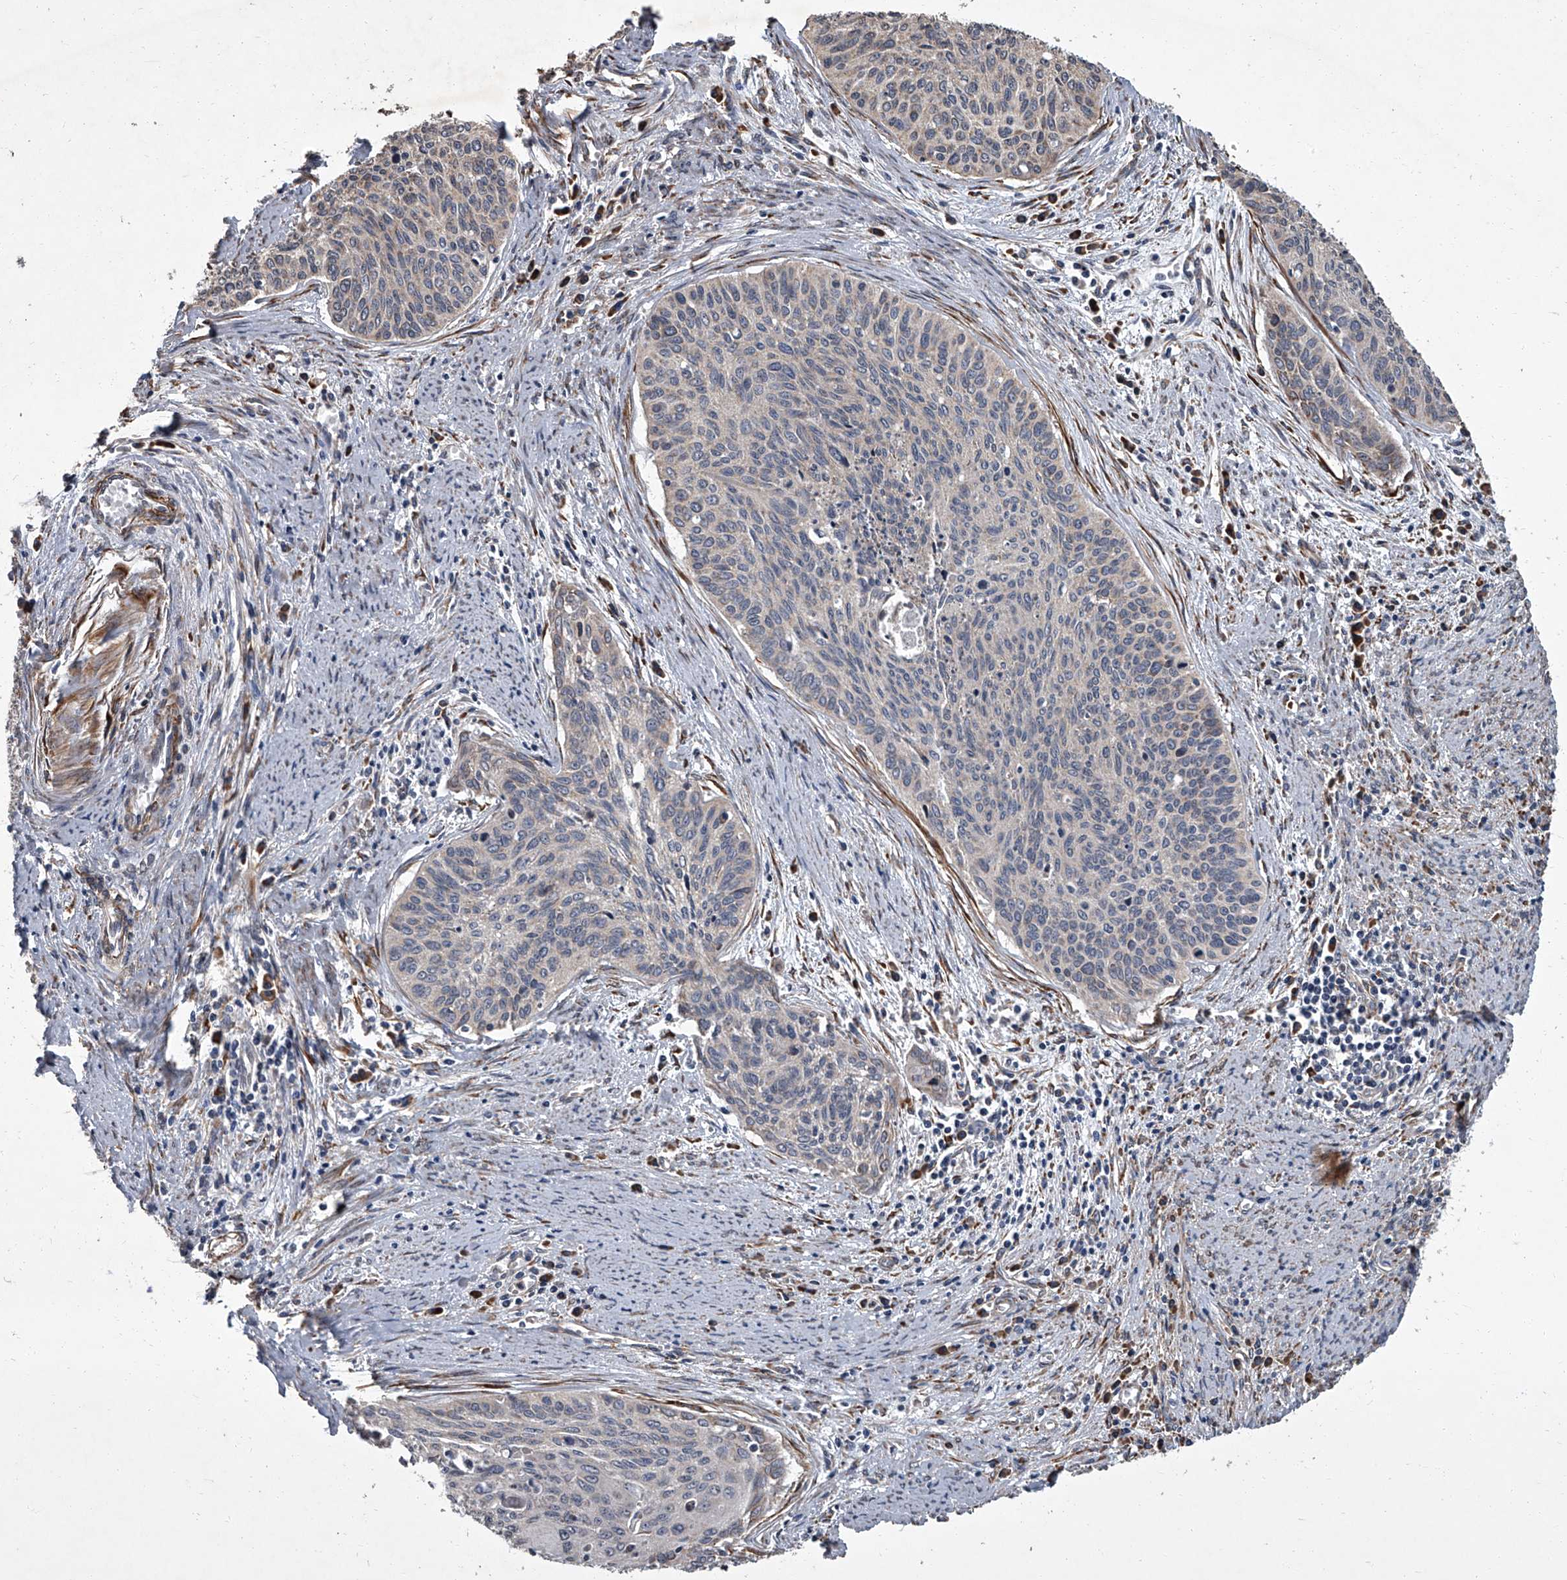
{"staining": {"intensity": "negative", "quantity": "none", "location": "none"}, "tissue": "cervical cancer", "cell_type": "Tumor cells", "image_type": "cancer", "snomed": [{"axis": "morphology", "description": "Squamous cell carcinoma, NOS"}, {"axis": "topography", "description": "Cervix"}], "caption": "IHC photomicrograph of human cervical cancer stained for a protein (brown), which shows no staining in tumor cells. Nuclei are stained in blue.", "gene": "SIRT4", "patient": {"sex": "female", "age": 55}}